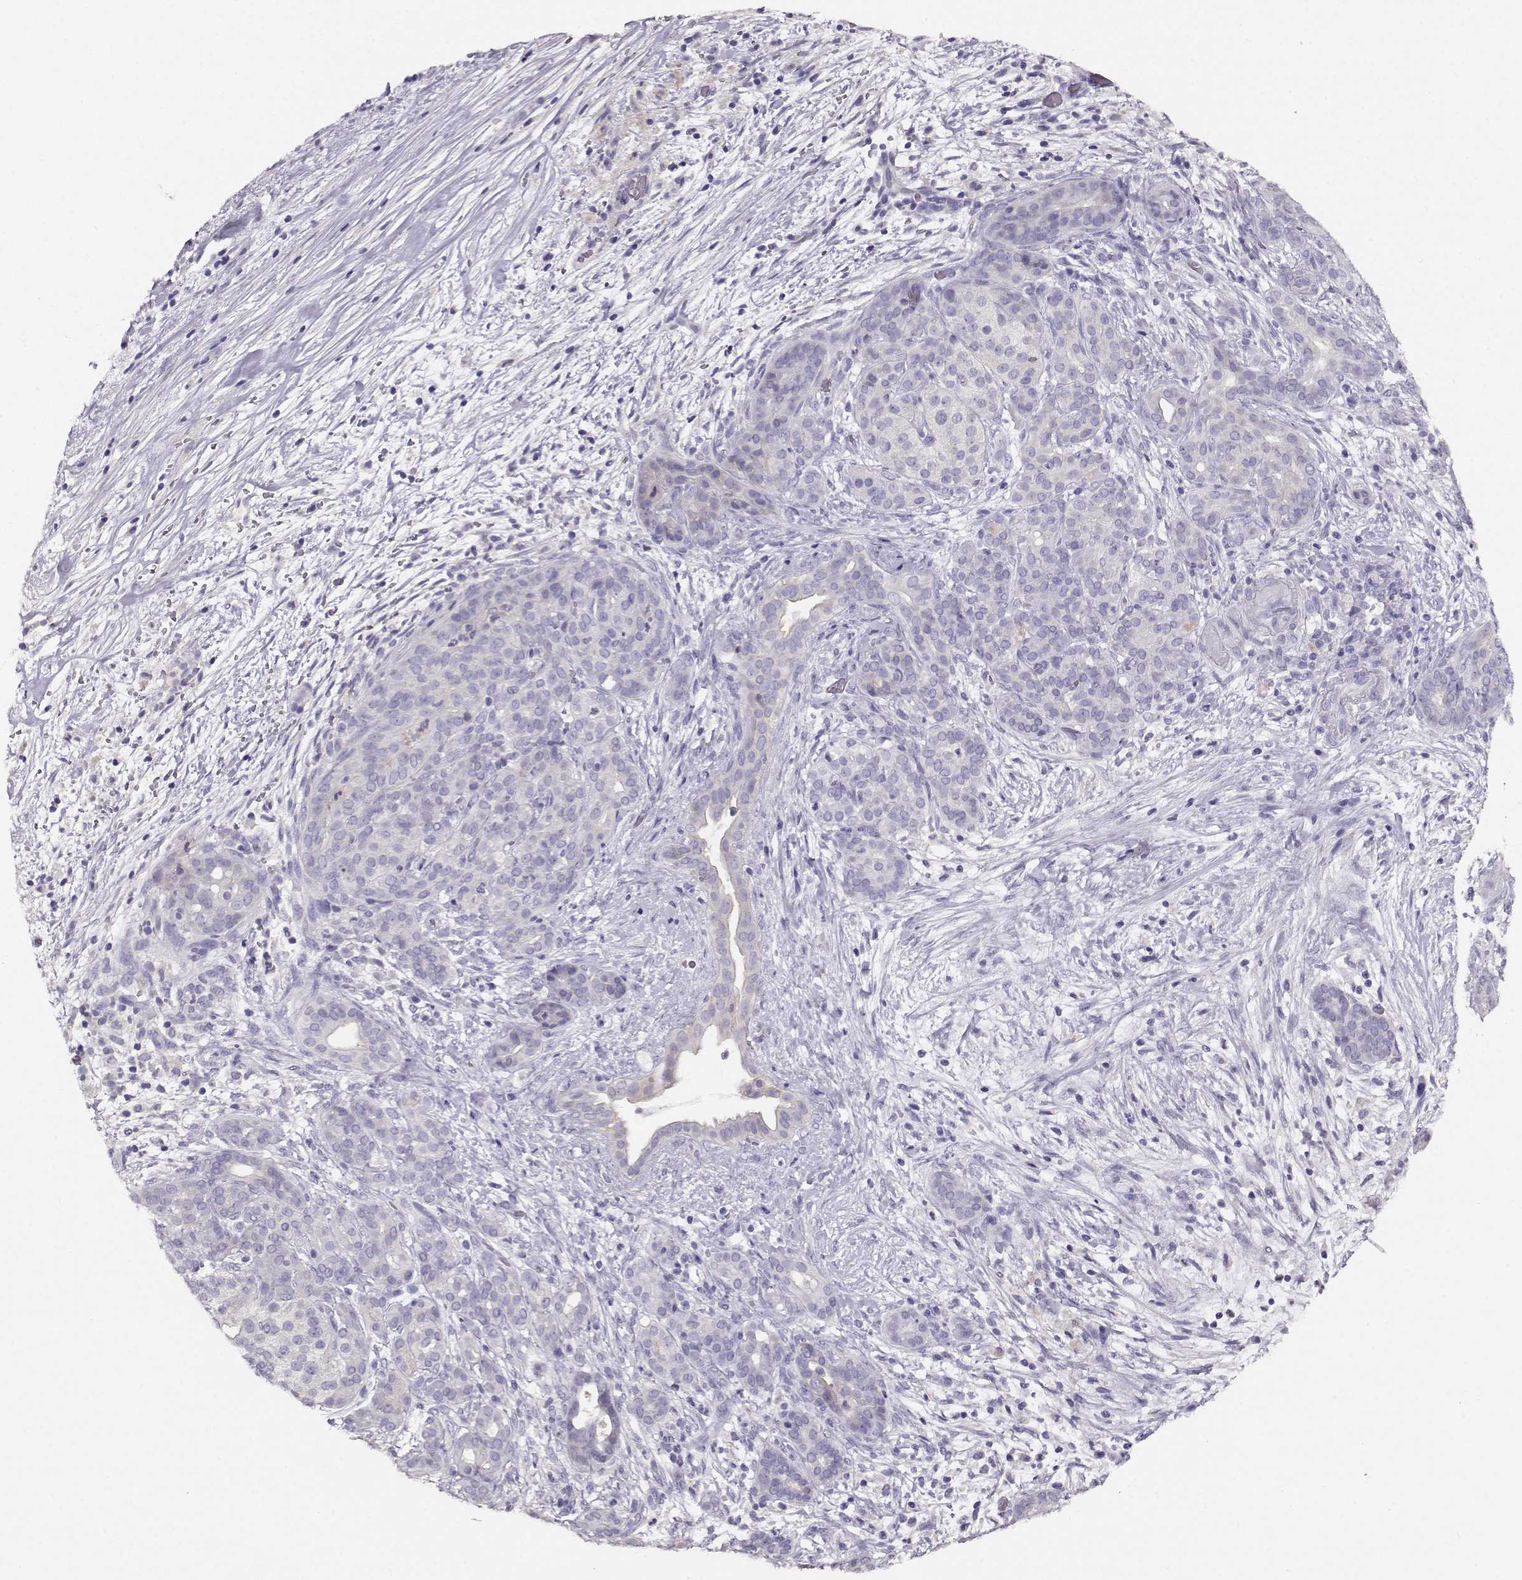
{"staining": {"intensity": "negative", "quantity": "none", "location": "none"}, "tissue": "pancreatic cancer", "cell_type": "Tumor cells", "image_type": "cancer", "snomed": [{"axis": "morphology", "description": "Adenocarcinoma, NOS"}, {"axis": "topography", "description": "Pancreas"}], "caption": "Immunohistochemistry (IHC) histopathology image of adenocarcinoma (pancreatic) stained for a protein (brown), which demonstrates no staining in tumor cells.", "gene": "NDRG4", "patient": {"sex": "male", "age": 44}}